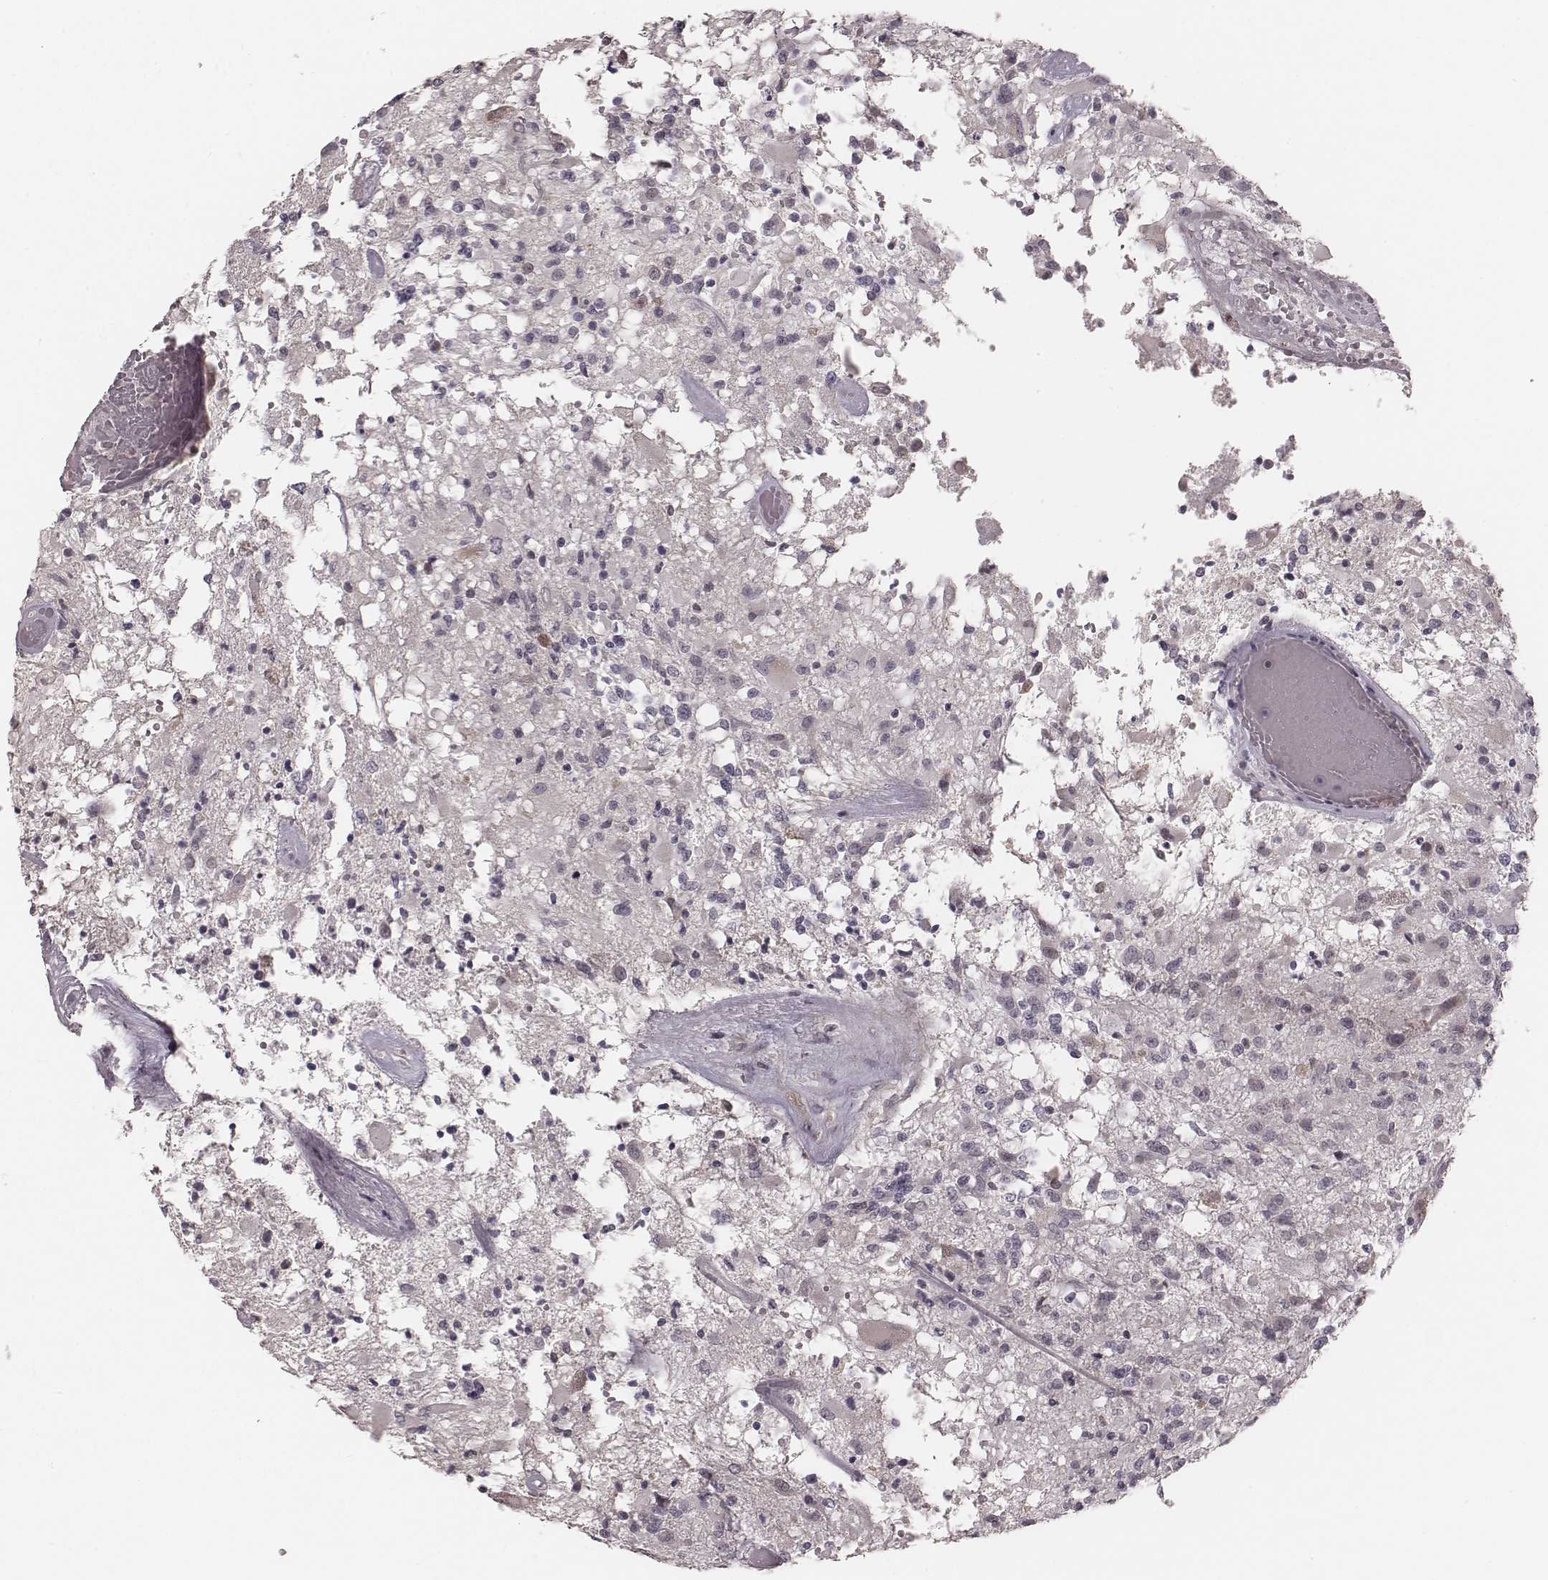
{"staining": {"intensity": "negative", "quantity": "none", "location": "none"}, "tissue": "glioma", "cell_type": "Tumor cells", "image_type": "cancer", "snomed": [{"axis": "morphology", "description": "Glioma, malignant, High grade"}, {"axis": "topography", "description": "Brain"}], "caption": "Immunohistochemistry (IHC) image of neoplastic tissue: human glioma stained with DAB demonstrates no significant protein expression in tumor cells.", "gene": "IQCG", "patient": {"sex": "female", "age": 63}}